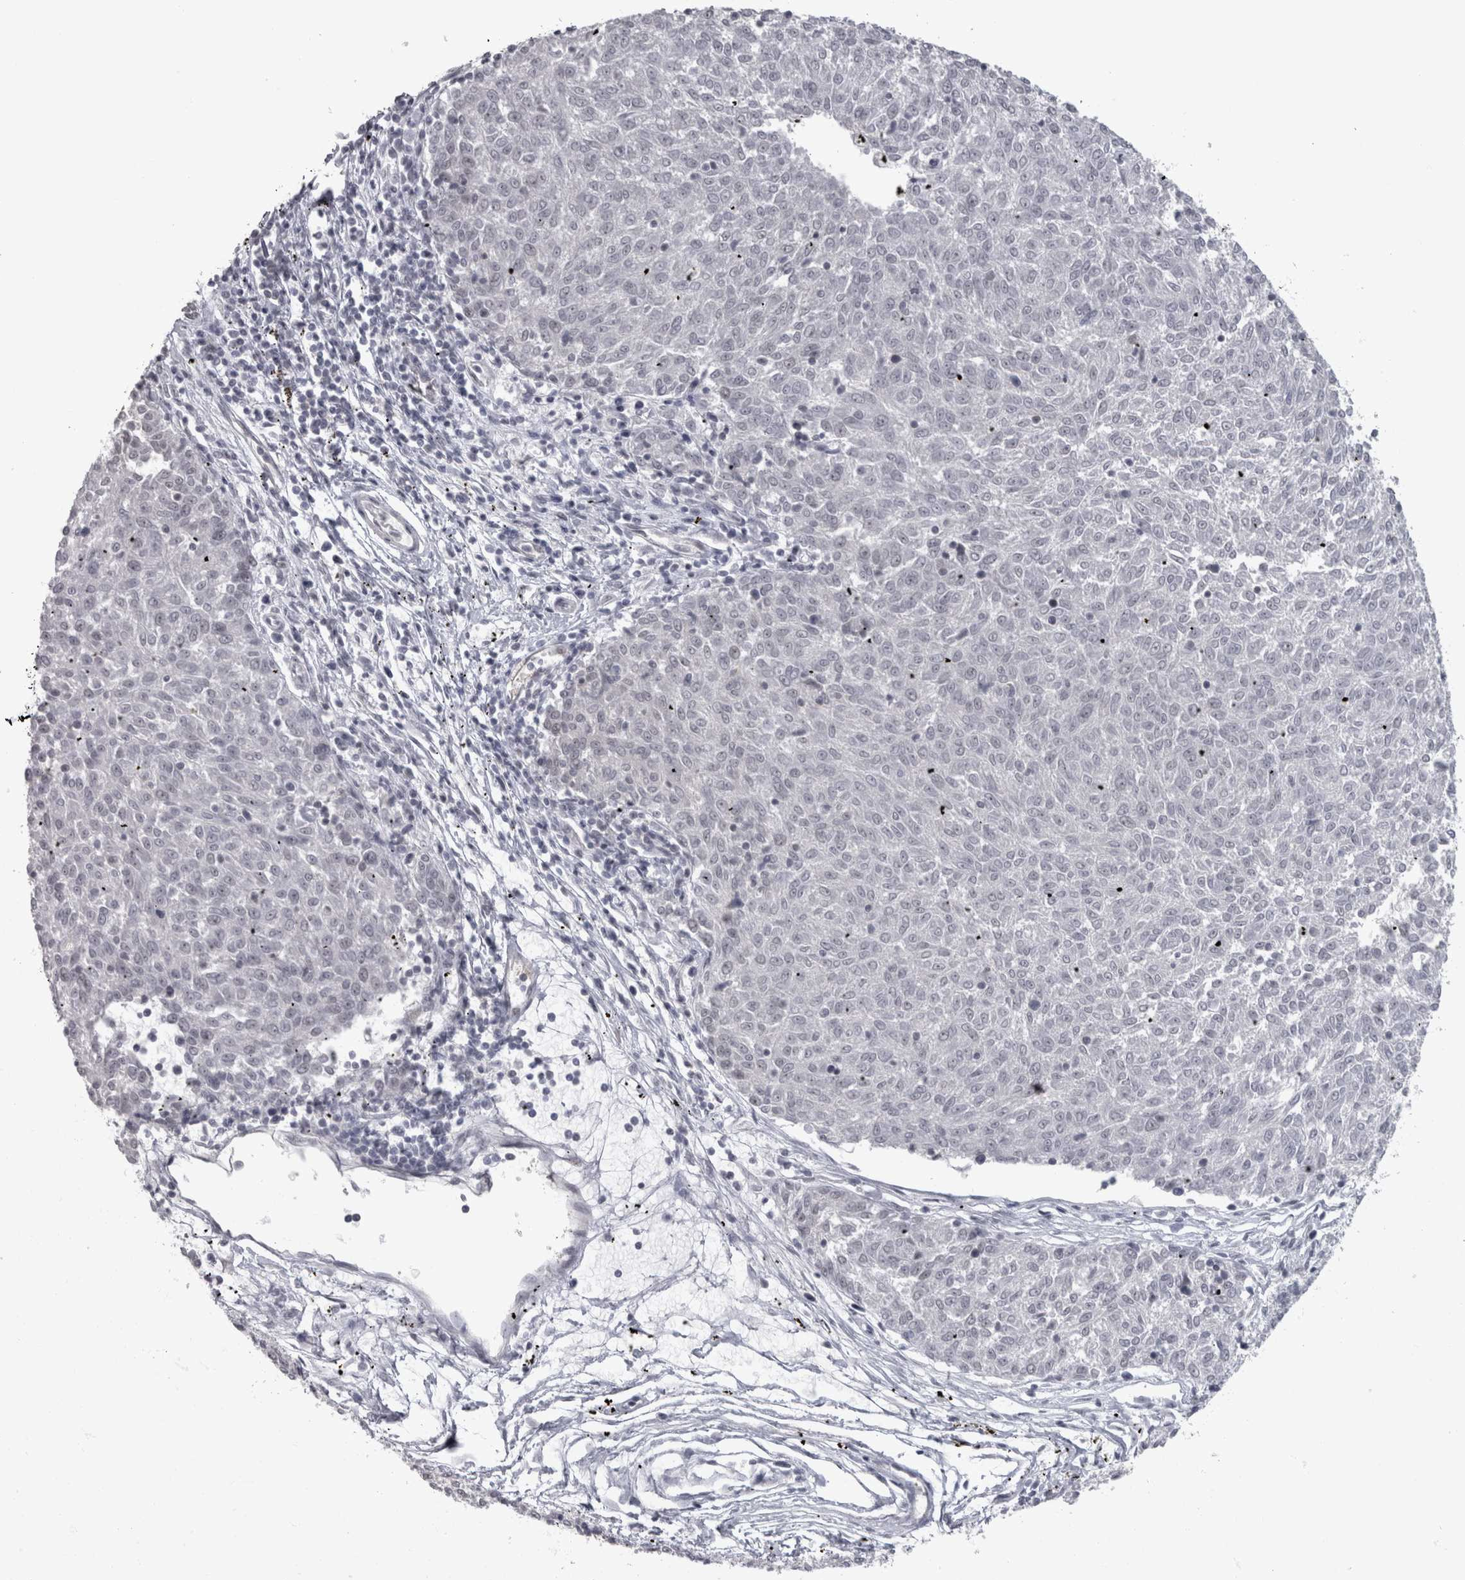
{"staining": {"intensity": "negative", "quantity": "none", "location": "none"}, "tissue": "melanoma", "cell_type": "Tumor cells", "image_type": "cancer", "snomed": [{"axis": "morphology", "description": "Malignant melanoma, NOS"}, {"axis": "topography", "description": "Skin"}], "caption": "A high-resolution histopathology image shows IHC staining of malignant melanoma, which displays no significant staining in tumor cells. (DAB (3,3'-diaminobenzidine) immunohistochemistry (IHC), high magnification).", "gene": "PPP1R12B", "patient": {"sex": "female", "age": 72}}